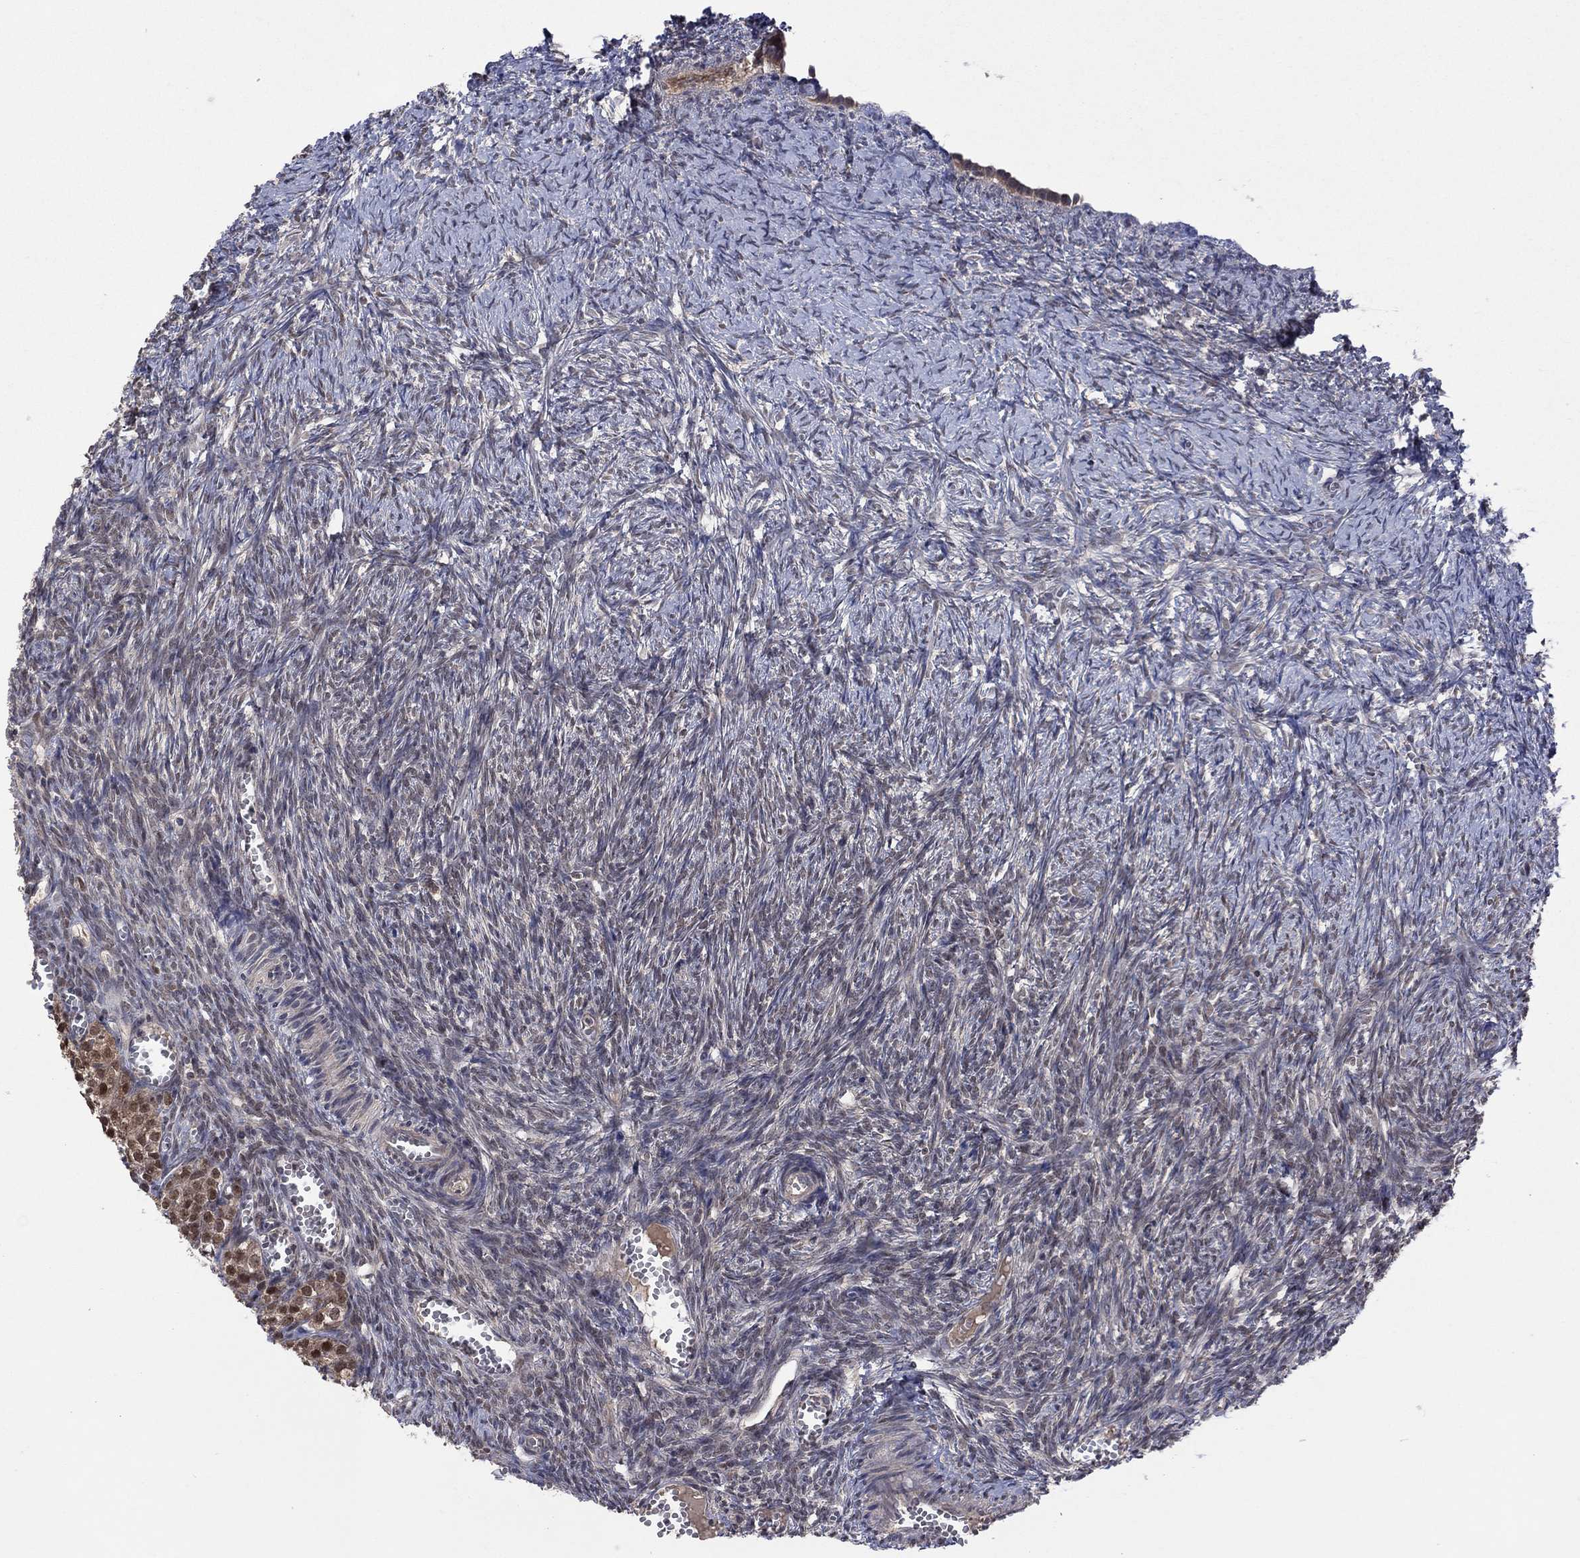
{"staining": {"intensity": "negative", "quantity": "none", "location": "none"}, "tissue": "ovary", "cell_type": "Ovarian stroma cells", "image_type": "normal", "snomed": [{"axis": "morphology", "description": "Normal tissue, NOS"}, {"axis": "topography", "description": "Ovary"}], "caption": "The IHC photomicrograph has no significant staining in ovarian stroma cells of ovary. Nuclei are stained in blue.", "gene": "IAH1", "patient": {"sex": "female", "age": 43}}